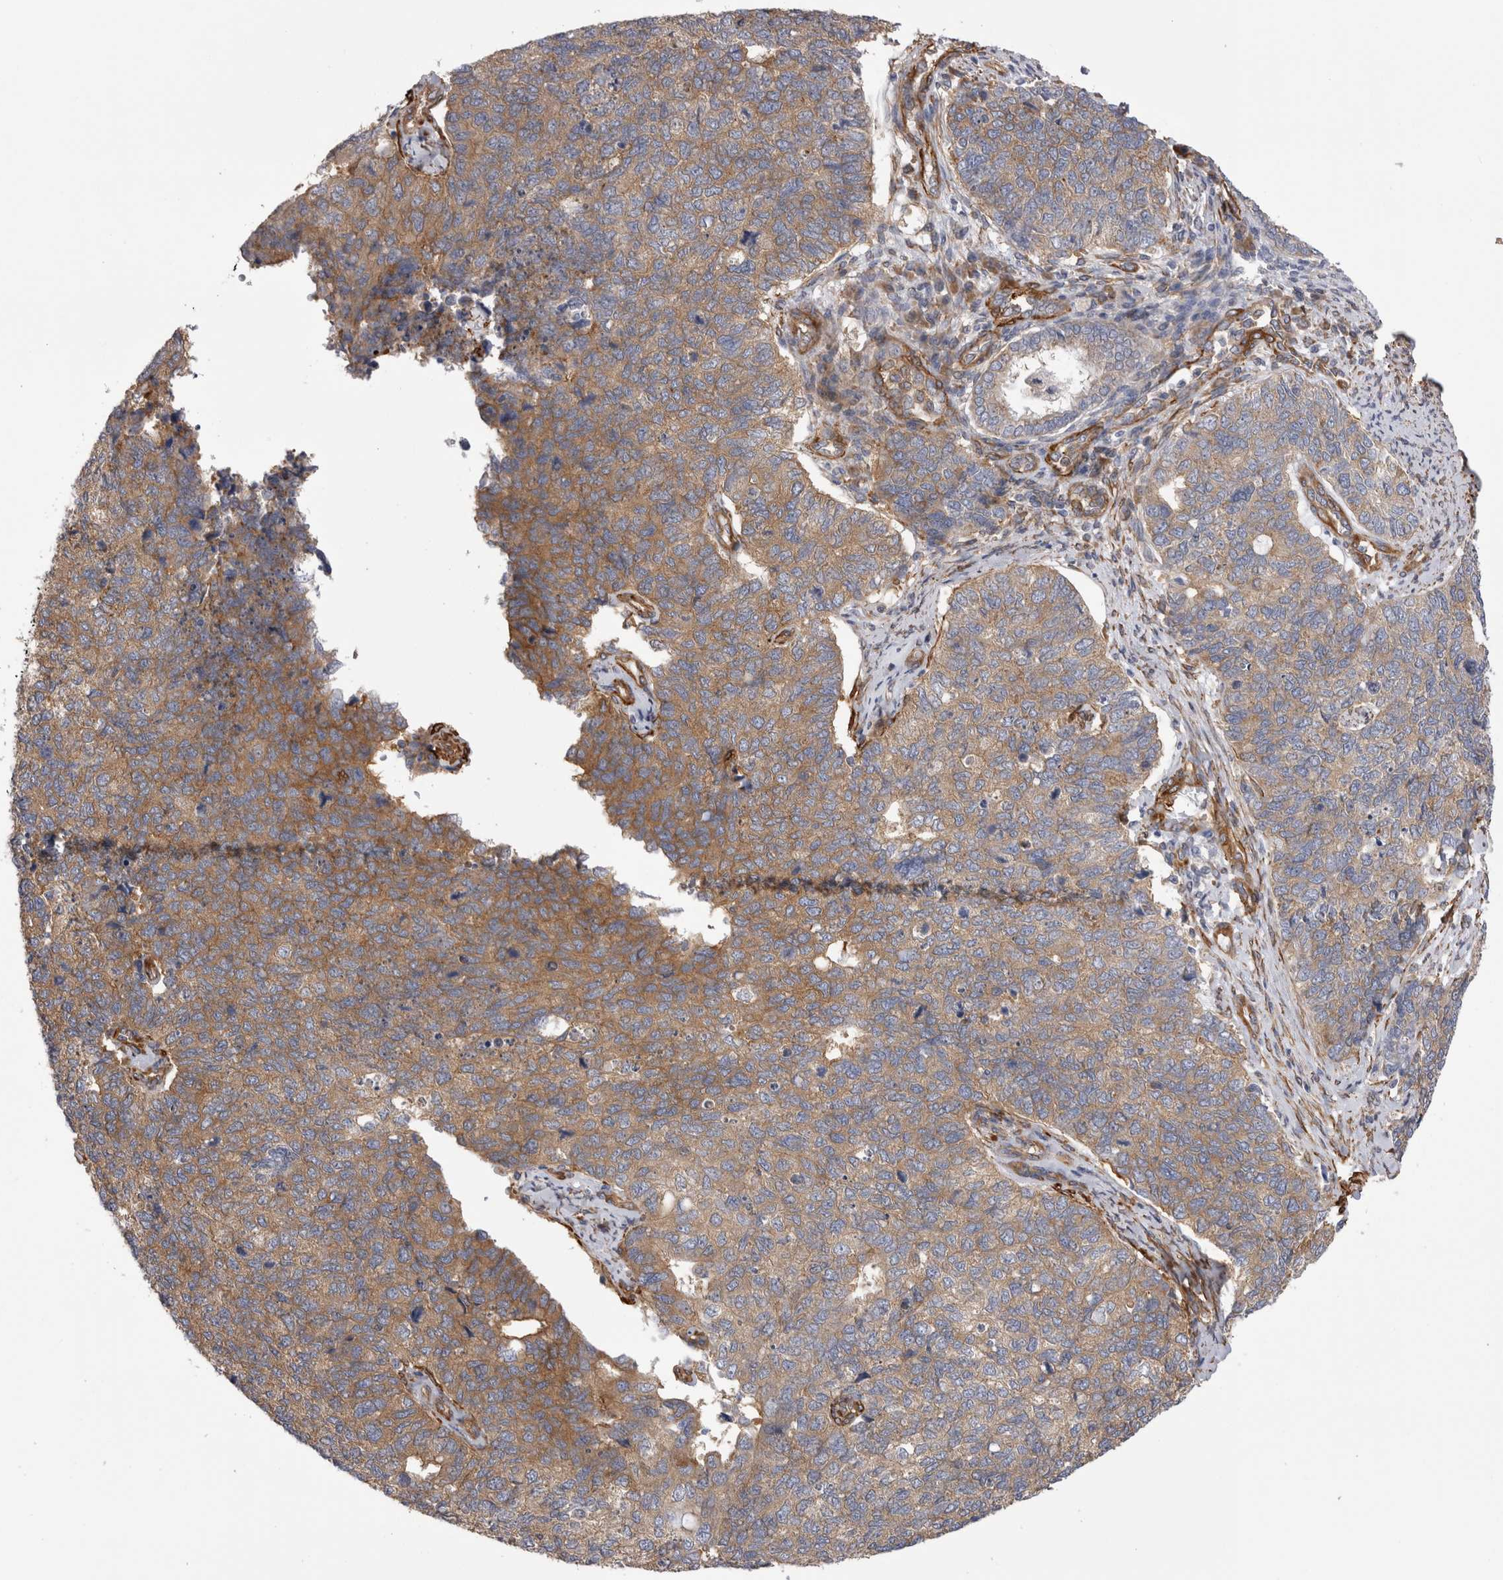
{"staining": {"intensity": "weak", "quantity": "25%-75%", "location": "cytoplasmic/membranous"}, "tissue": "cervical cancer", "cell_type": "Tumor cells", "image_type": "cancer", "snomed": [{"axis": "morphology", "description": "Squamous cell carcinoma, NOS"}, {"axis": "topography", "description": "Cervix"}], "caption": "This histopathology image displays immunohistochemistry (IHC) staining of squamous cell carcinoma (cervical), with low weak cytoplasmic/membranous expression in about 25%-75% of tumor cells.", "gene": "EPRS1", "patient": {"sex": "female", "age": 63}}